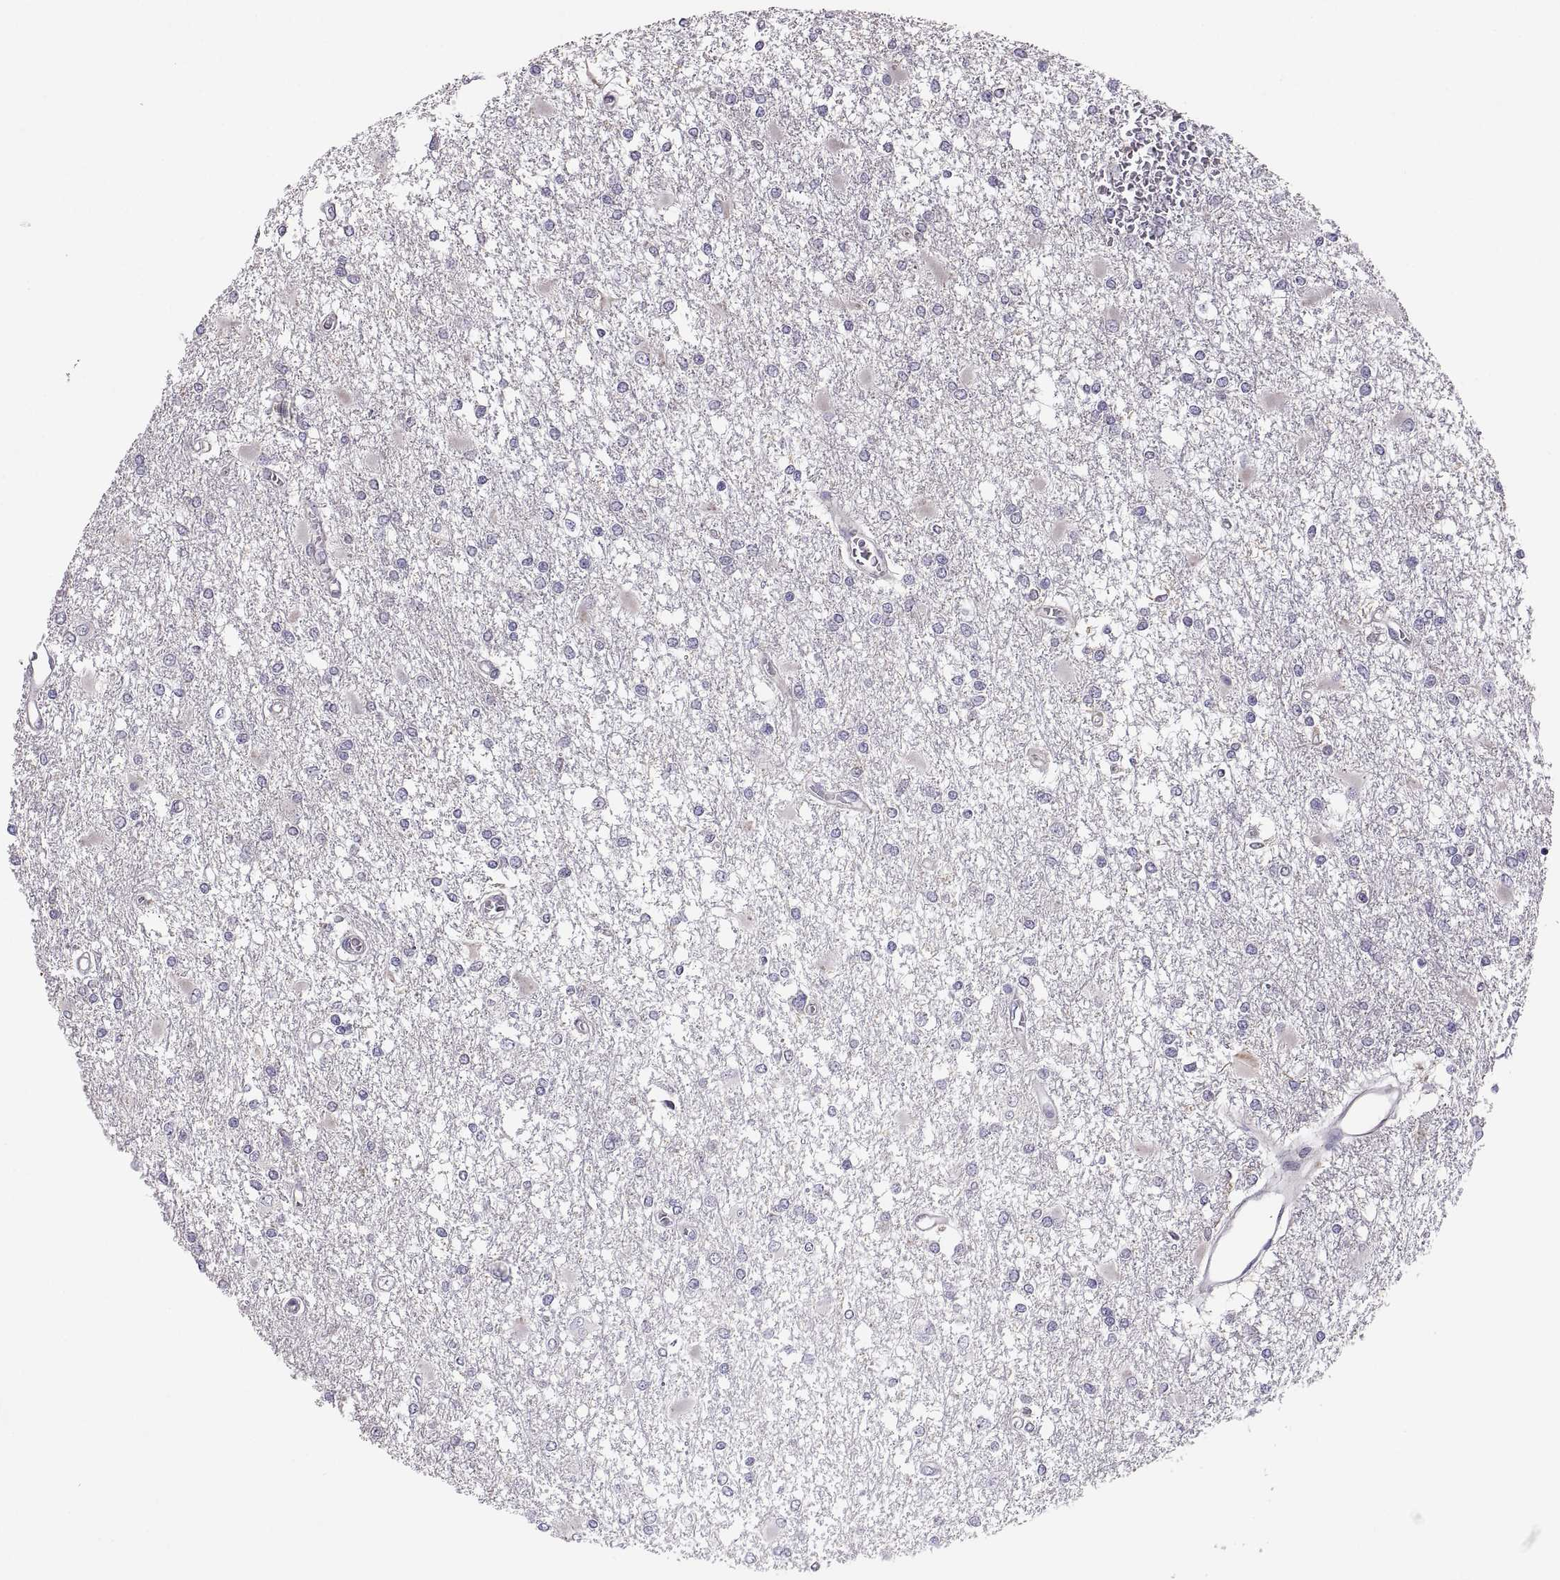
{"staining": {"intensity": "negative", "quantity": "none", "location": "none"}, "tissue": "glioma", "cell_type": "Tumor cells", "image_type": "cancer", "snomed": [{"axis": "morphology", "description": "Glioma, malignant, High grade"}, {"axis": "topography", "description": "Cerebral cortex"}], "caption": "Tumor cells show no significant expression in malignant glioma (high-grade).", "gene": "SPATA32", "patient": {"sex": "male", "age": 79}}